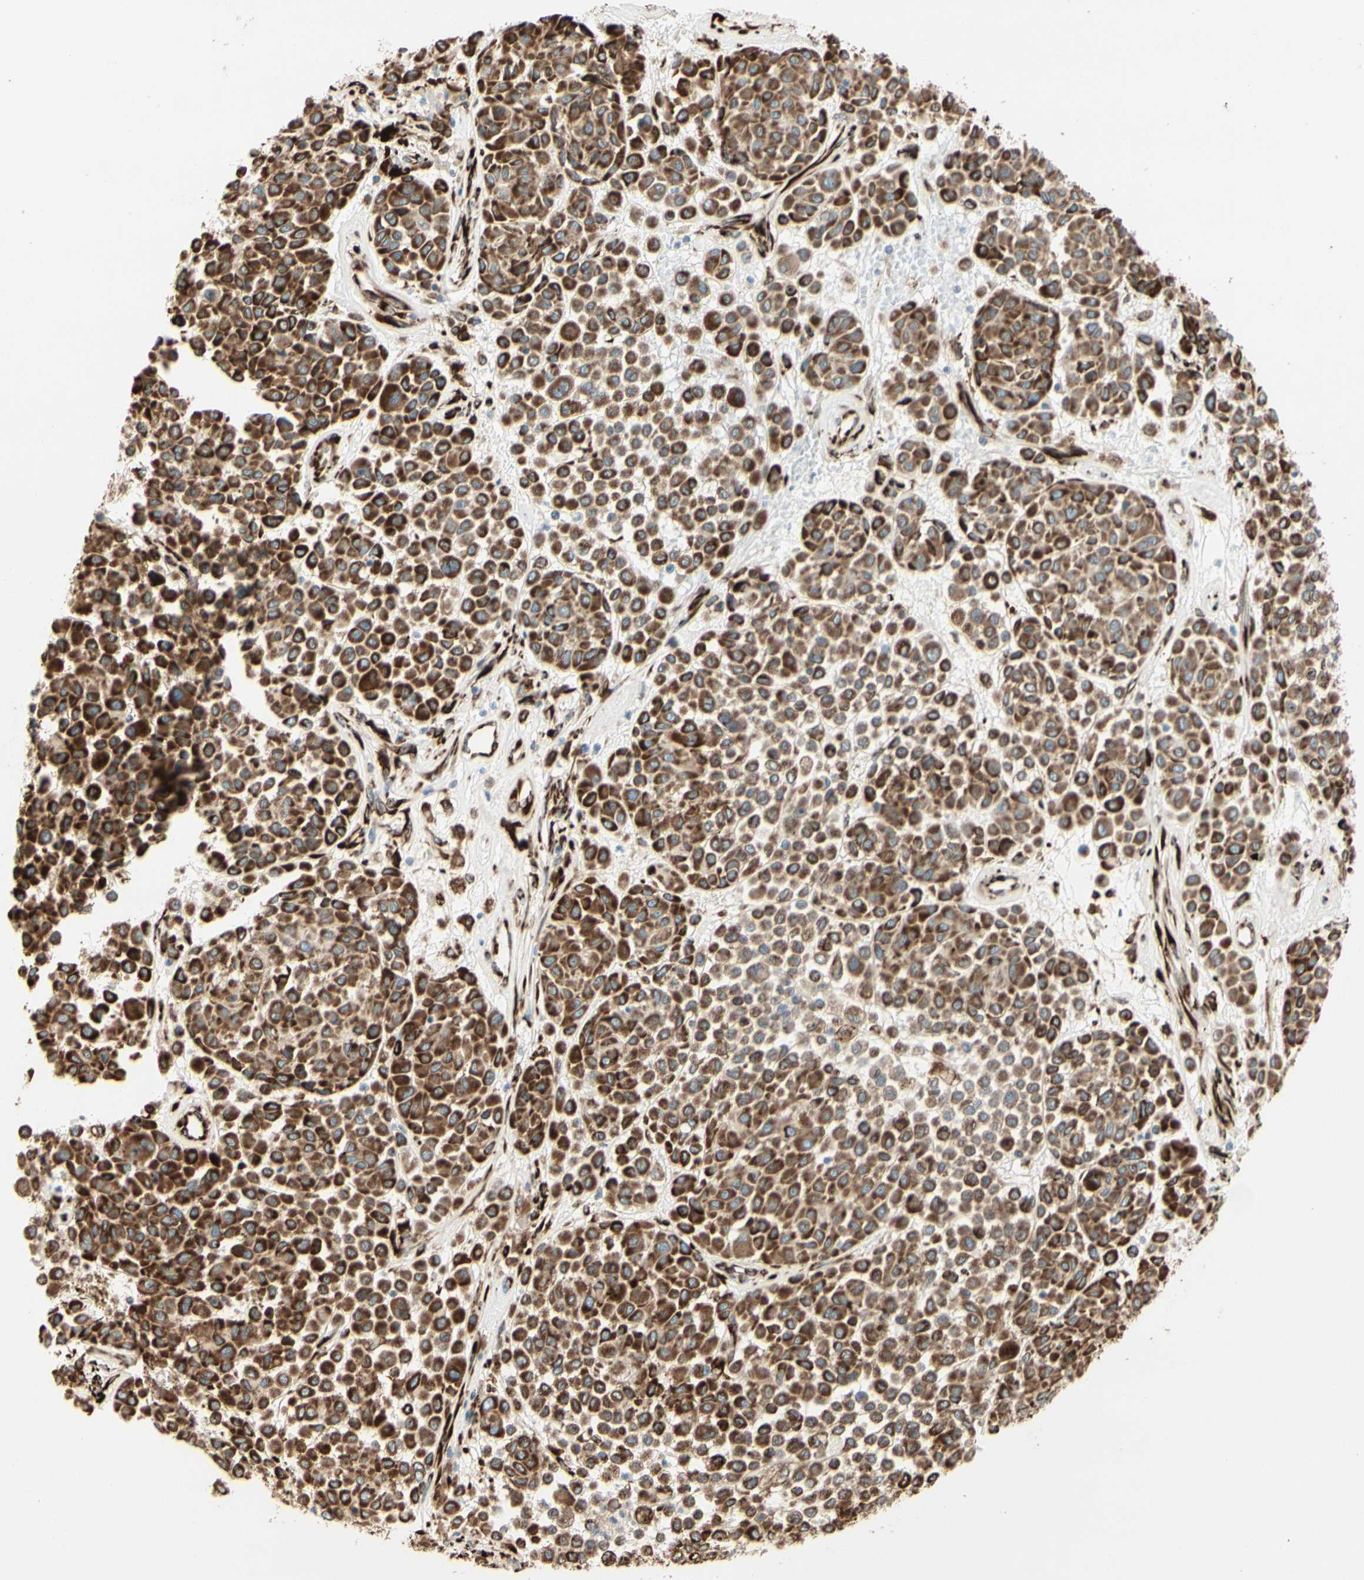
{"staining": {"intensity": "strong", "quantity": ">75%", "location": "cytoplasmic/membranous"}, "tissue": "melanoma", "cell_type": "Tumor cells", "image_type": "cancer", "snomed": [{"axis": "morphology", "description": "Malignant melanoma, Metastatic site"}, {"axis": "topography", "description": "Soft tissue"}], "caption": "Immunohistochemistry (IHC) histopathology image of neoplastic tissue: human melanoma stained using IHC demonstrates high levels of strong protein expression localized specifically in the cytoplasmic/membranous of tumor cells, appearing as a cytoplasmic/membranous brown color.", "gene": "RRBP1", "patient": {"sex": "male", "age": 41}}